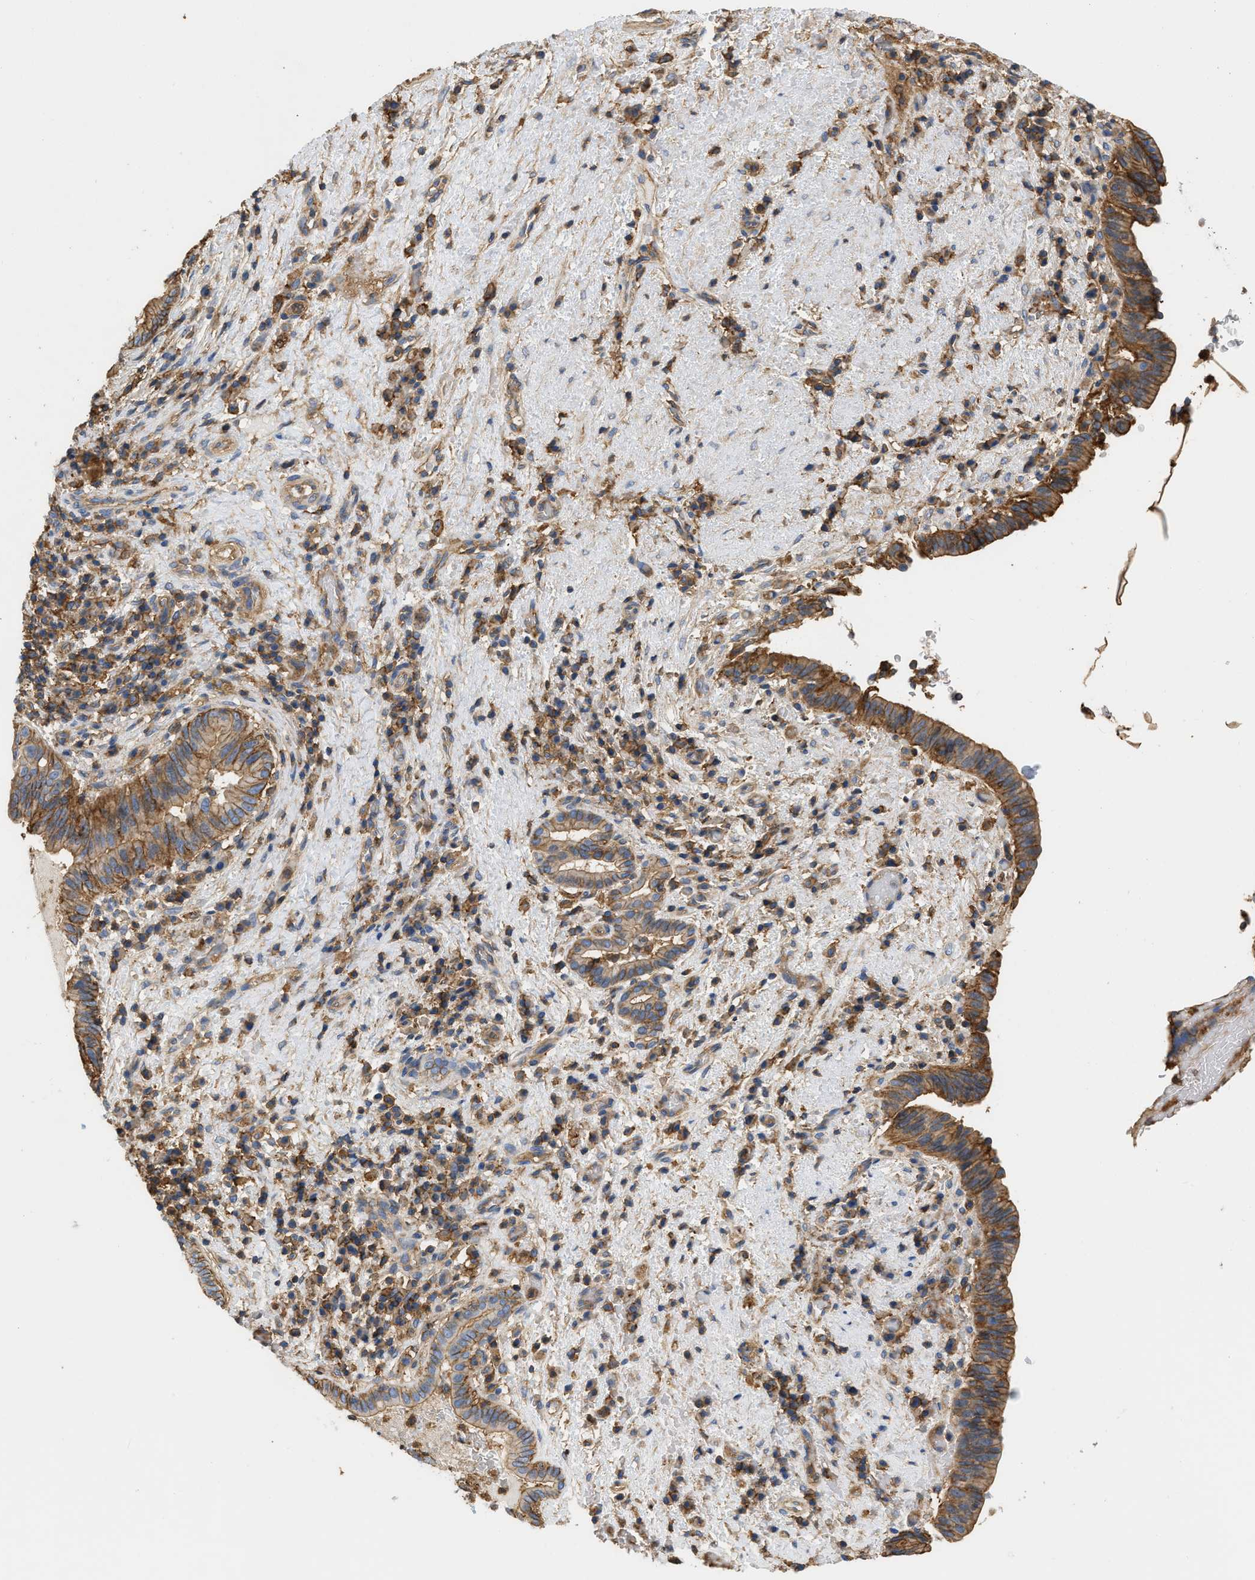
{"staining": {"intensity": "moderate", "quantity": ">75%", "location": "cytoplasmic/membranous"}, "tissue": "liver cancer", "cell_type": "Tumor cells", "image_type": "cancer", "snomed": [{"axis": "morphology", "description": "Cholangiocarcinoma"}, {"axis": "topography", "description": "Liver"}], "caption": "High-magnification brightfield microscopy of cholangiocarcinoma (liver) stained with DAB (3,3'-diaminobenzidine) (brown) and counterstained with hematoxylin (blue). tumor cells exhibit moderate cytoplasmic/membranous expression is seen in about>75% of cells.", "gene": "GNB4", "patient": {"sex": "female", "age": 38}}